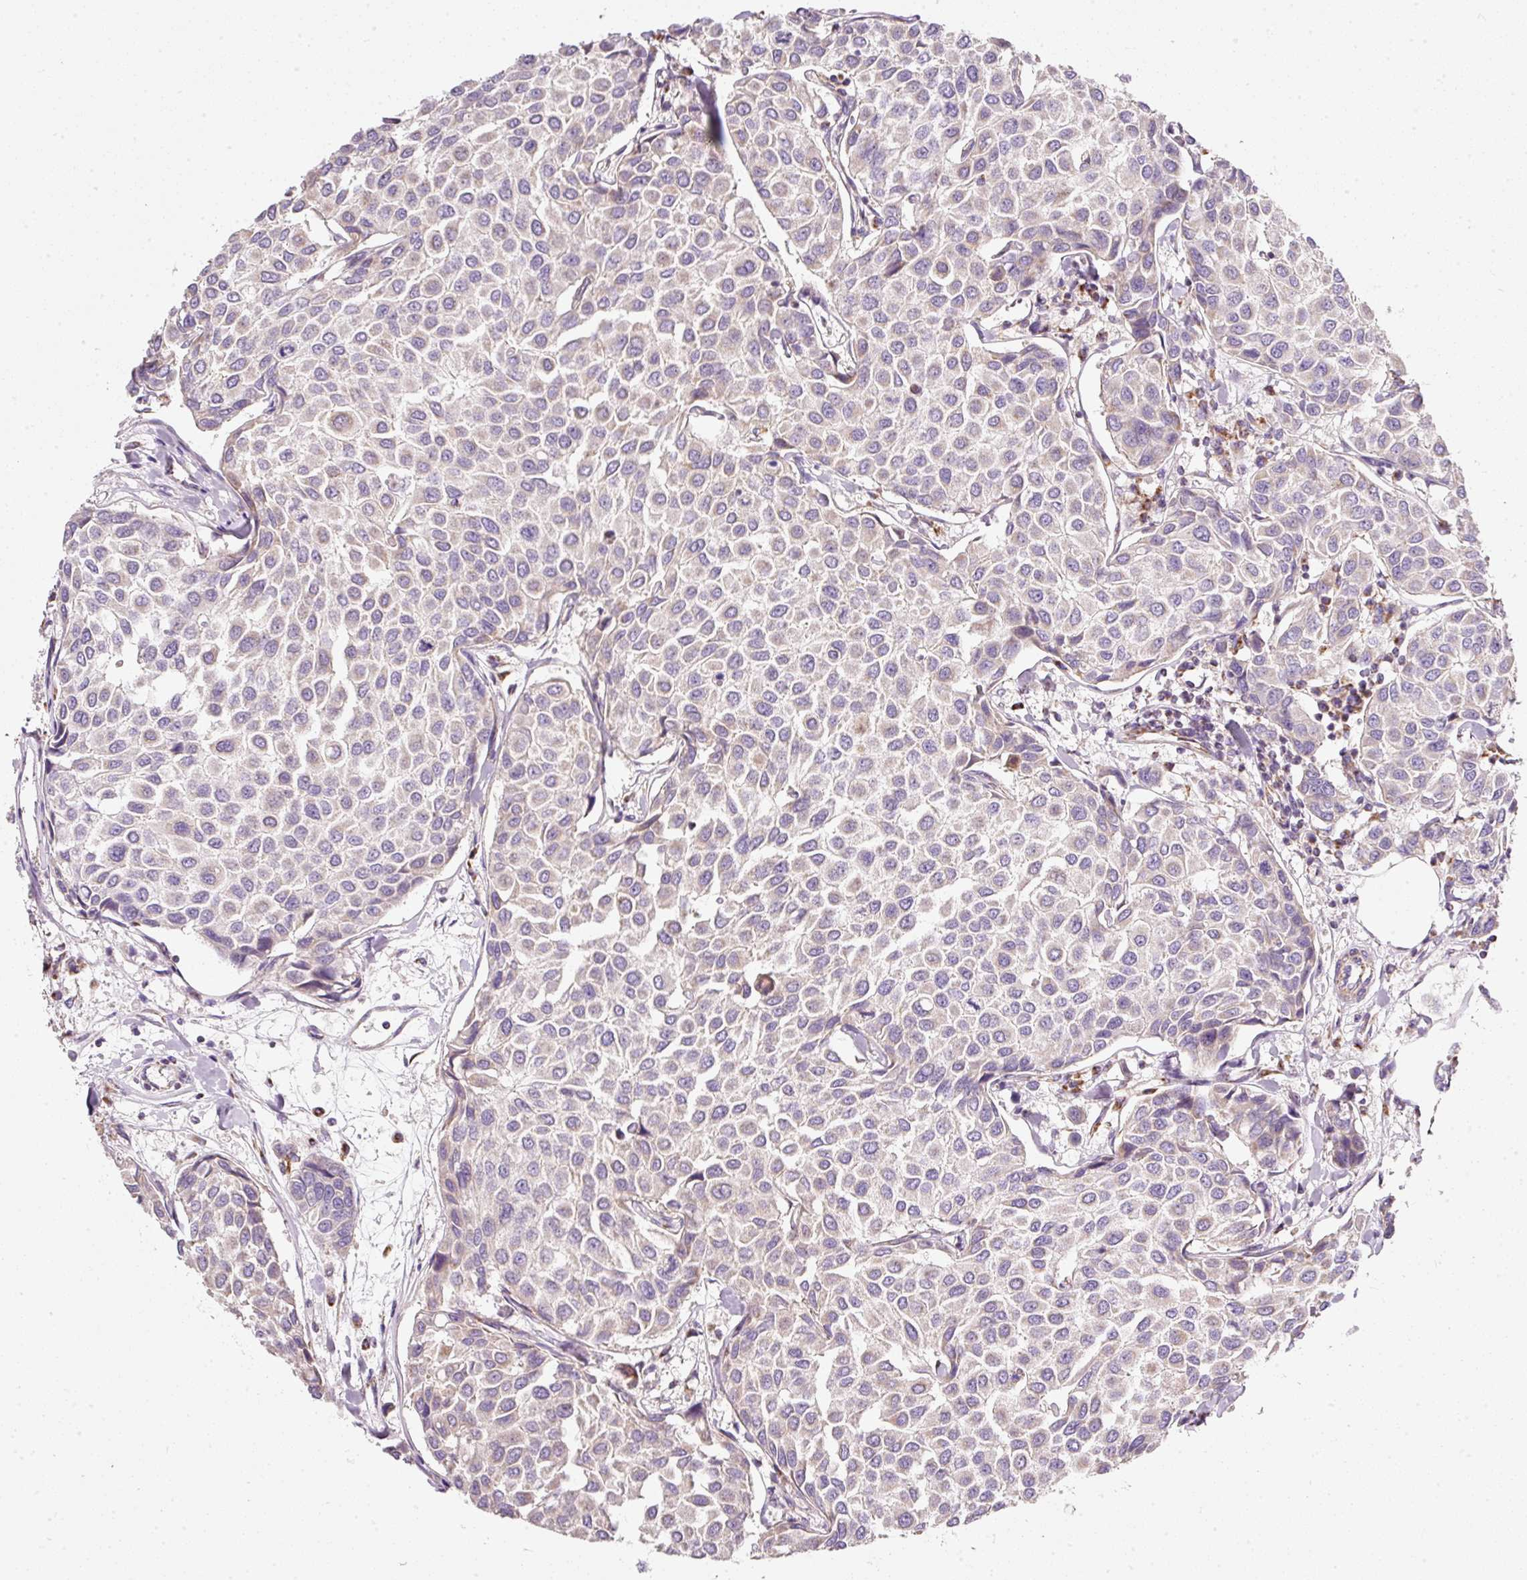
{"staining": {"intensity": "negative", "quantity": "none", "location": "none"}, "tissue": "breast cancer", "cell_type": "Tumor cells", "image_type": "cancer", "snomed": [{"axis": "morphology", "description": "Duct carcinoma"}, {"axis": "topography", "description": "Breast"}], "caption": "An immunohistochemistry (IHC) photomicrograph of breast cancer is shown. There is no staining in tumor cells of breast cancer.", "gene": "NDUFA1", "patient": {"sex": "female", "age": 55}}